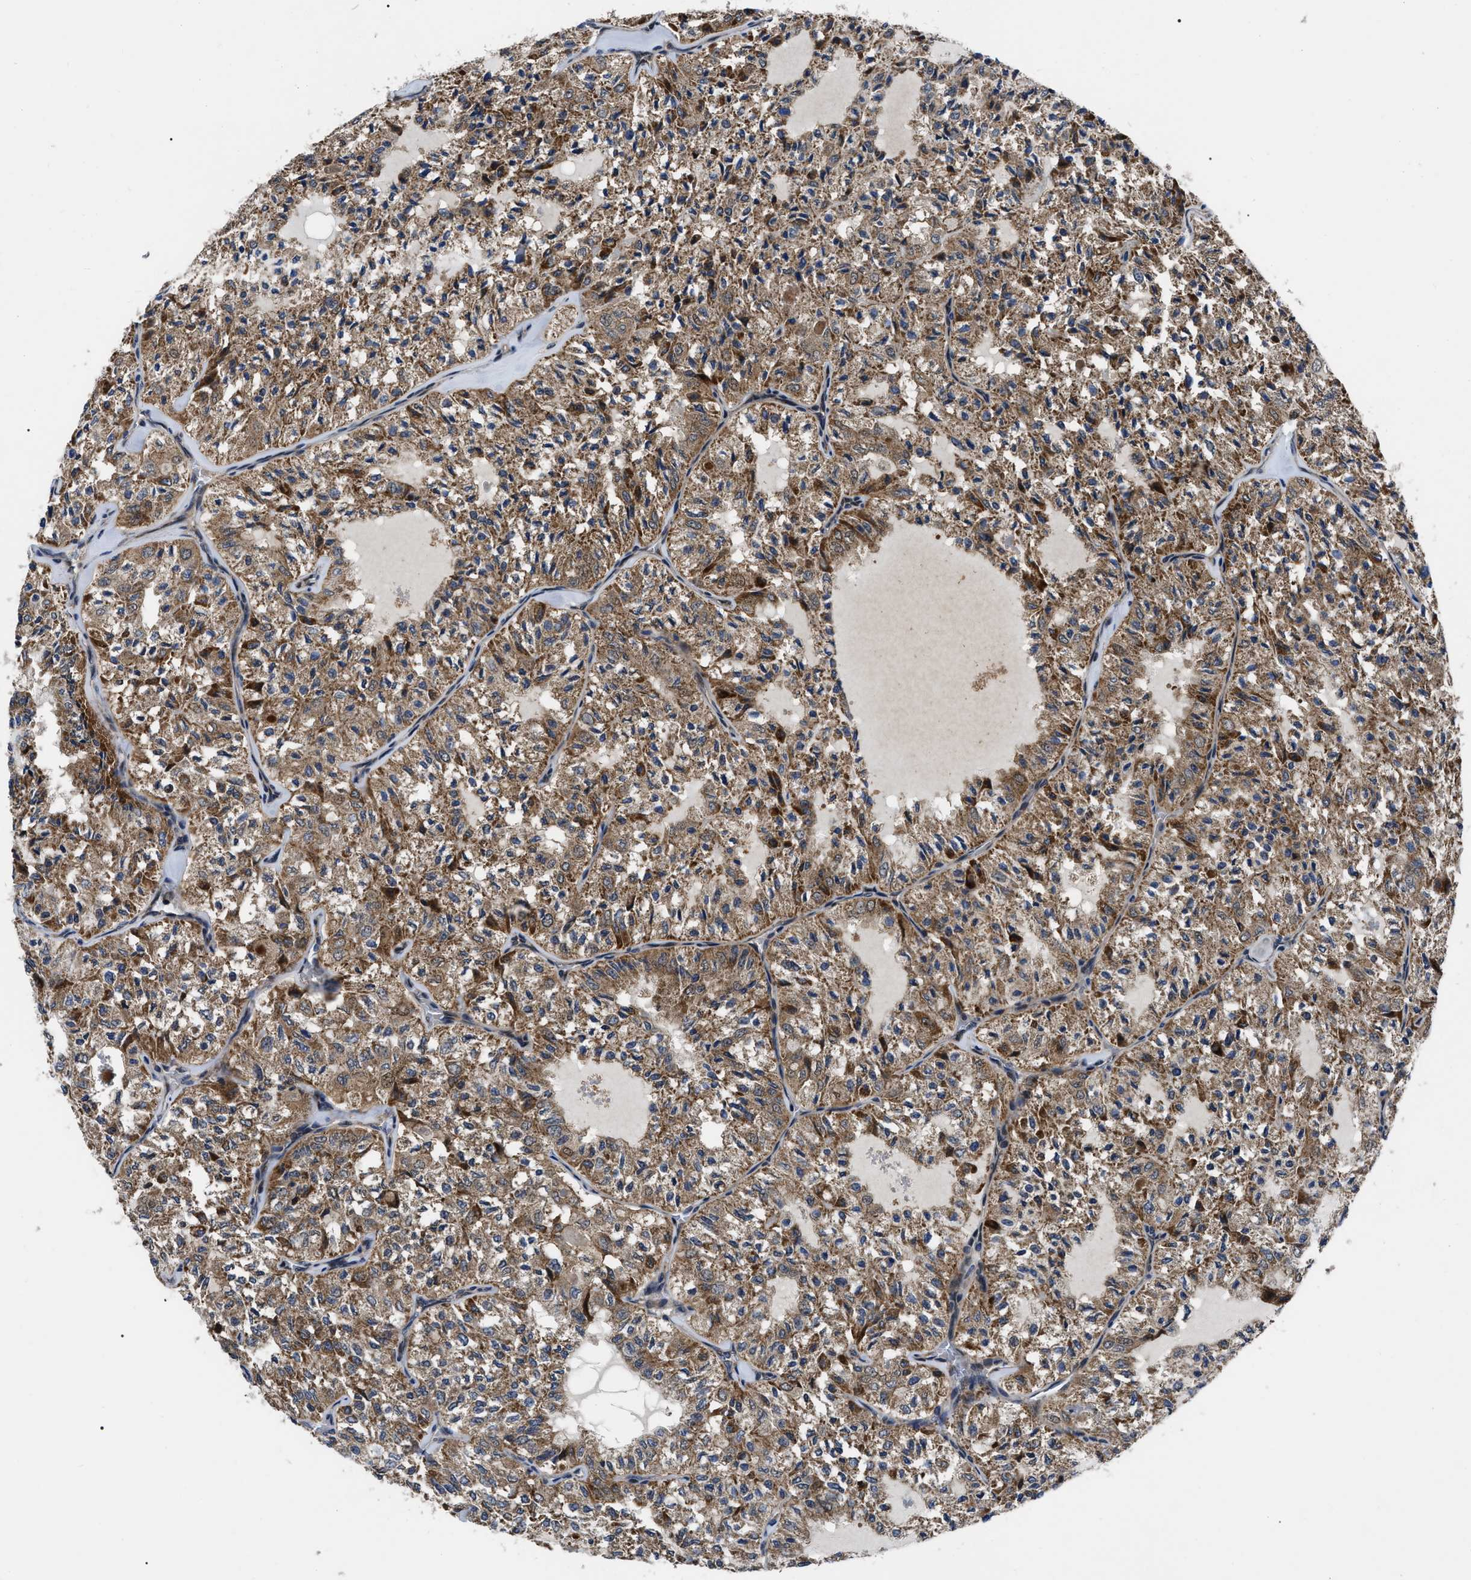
{"staining": {"intensity": "moderate", "quantity": ">75%", "location": "cytoplasmic/membranous"}, "tissue": "thyroid cancer", "cell_type": "Tumor cells", "image_type": "cancer", "snomed": [{"axis": "morphology", "description": "Follicular adenoma carcinoma, NOS"}, {"axis": "topography", "description": "Thyroid gland"}], "caption": "A histopathology image of thyroid cancer stained for a protein demonstrates moderate cytoplasmic/membranous brown staining in tumor cells.", "gene": "PPWD1", "patient": {"sex": "male", "age": 75}}